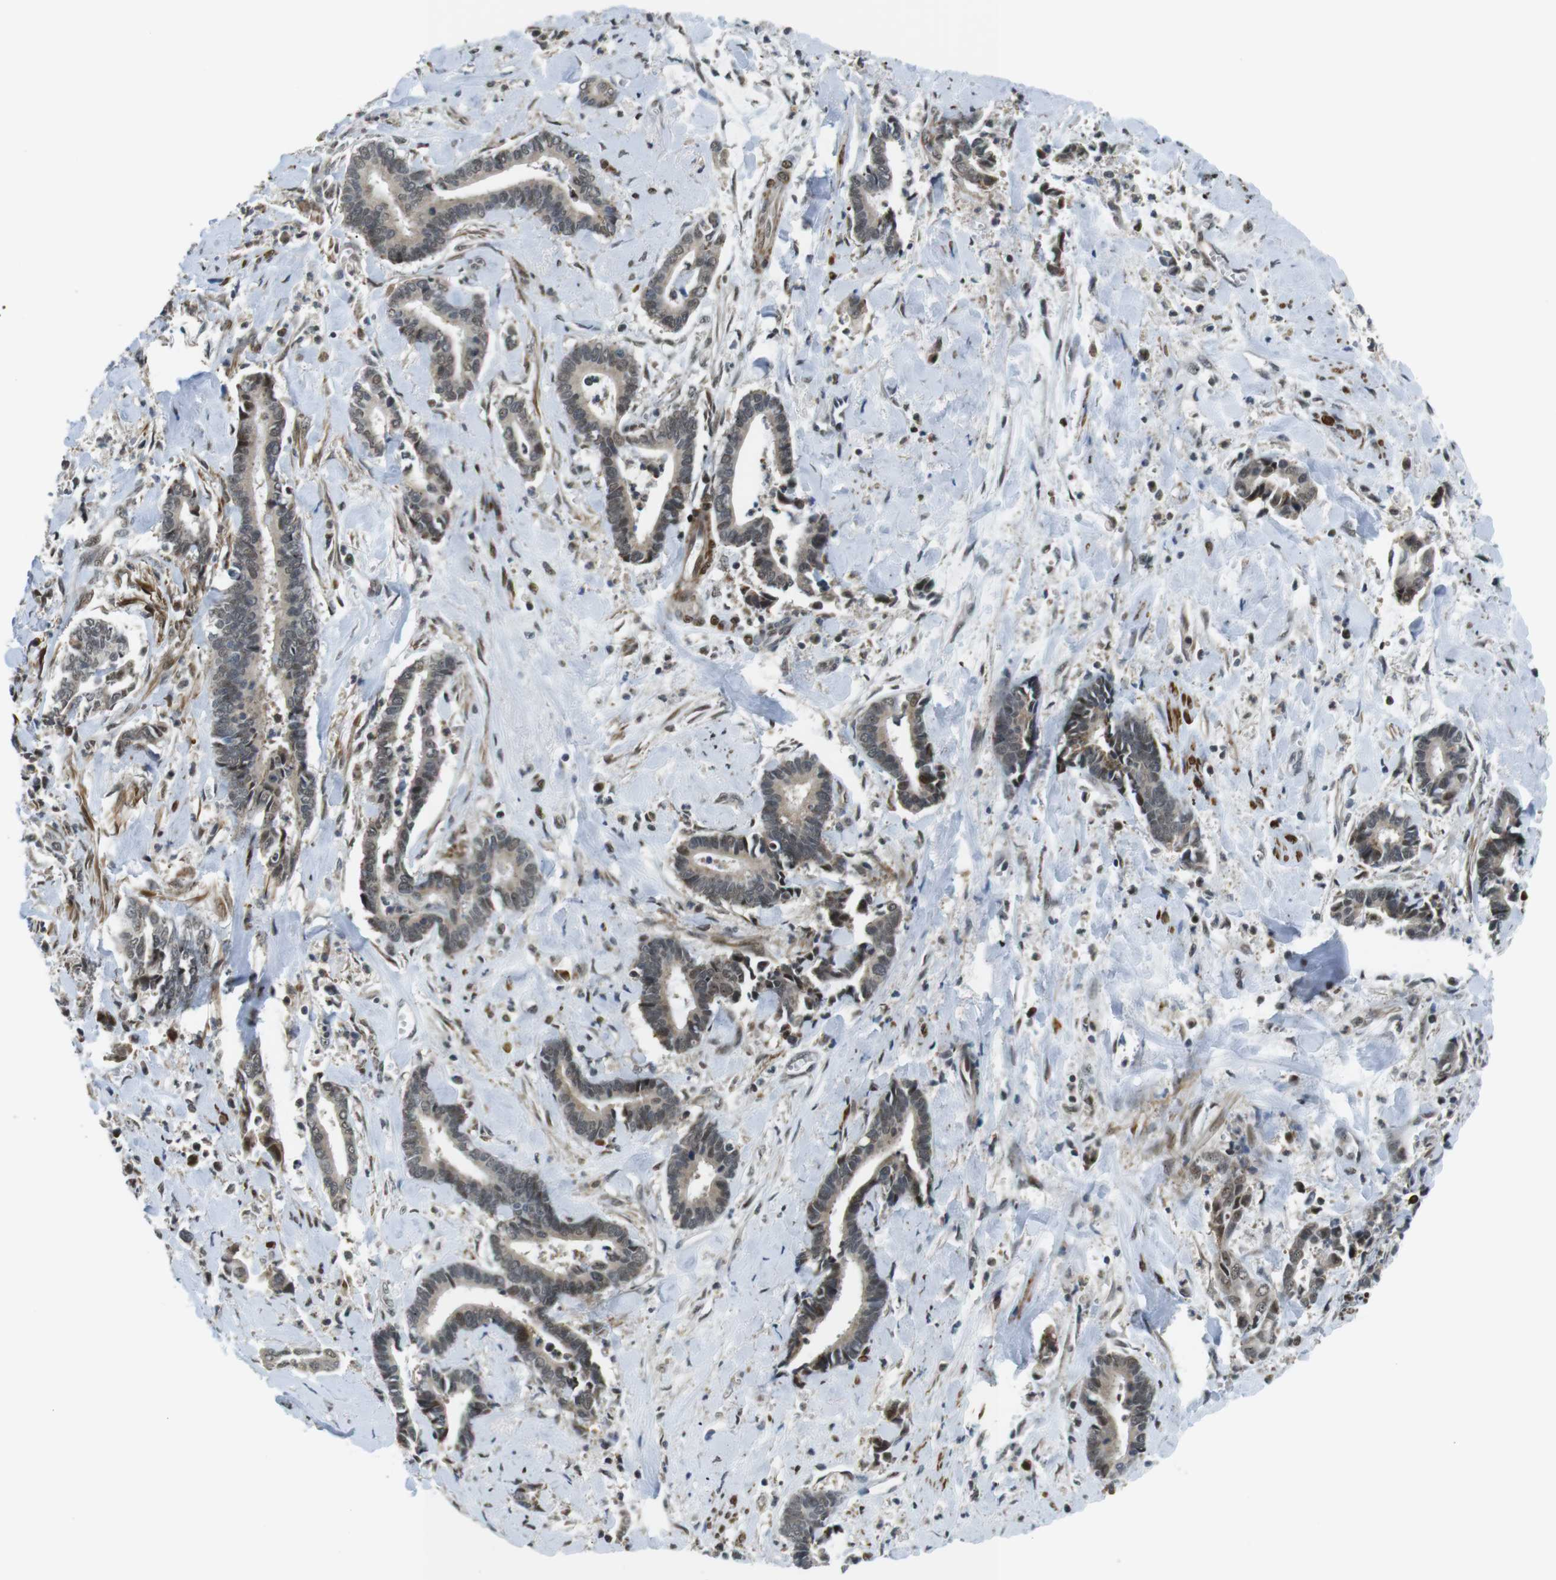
{"staining": {"intensity": "weak", "quantity": ">75%", "location": "cytoplasmic/membranous,nuclear"}, "tissue": "cervical cancer", "cell_type": "Tumor cells", "image_type": "cancer", "snomed": [{"axis": "morphology", "description": "Adenocarcinoma, NOS"}, {"axis": "topography", "description": "Cervix"}], "caption": "Adenocarcinoma (cervical) was stained to show a protein in brown. There is low levels of weak cytoplasmic/membranous and nuclear positivity in about >75% of tumor cells.", "gene": "USP7", "patient": {"sex": "female", "age": 44}}